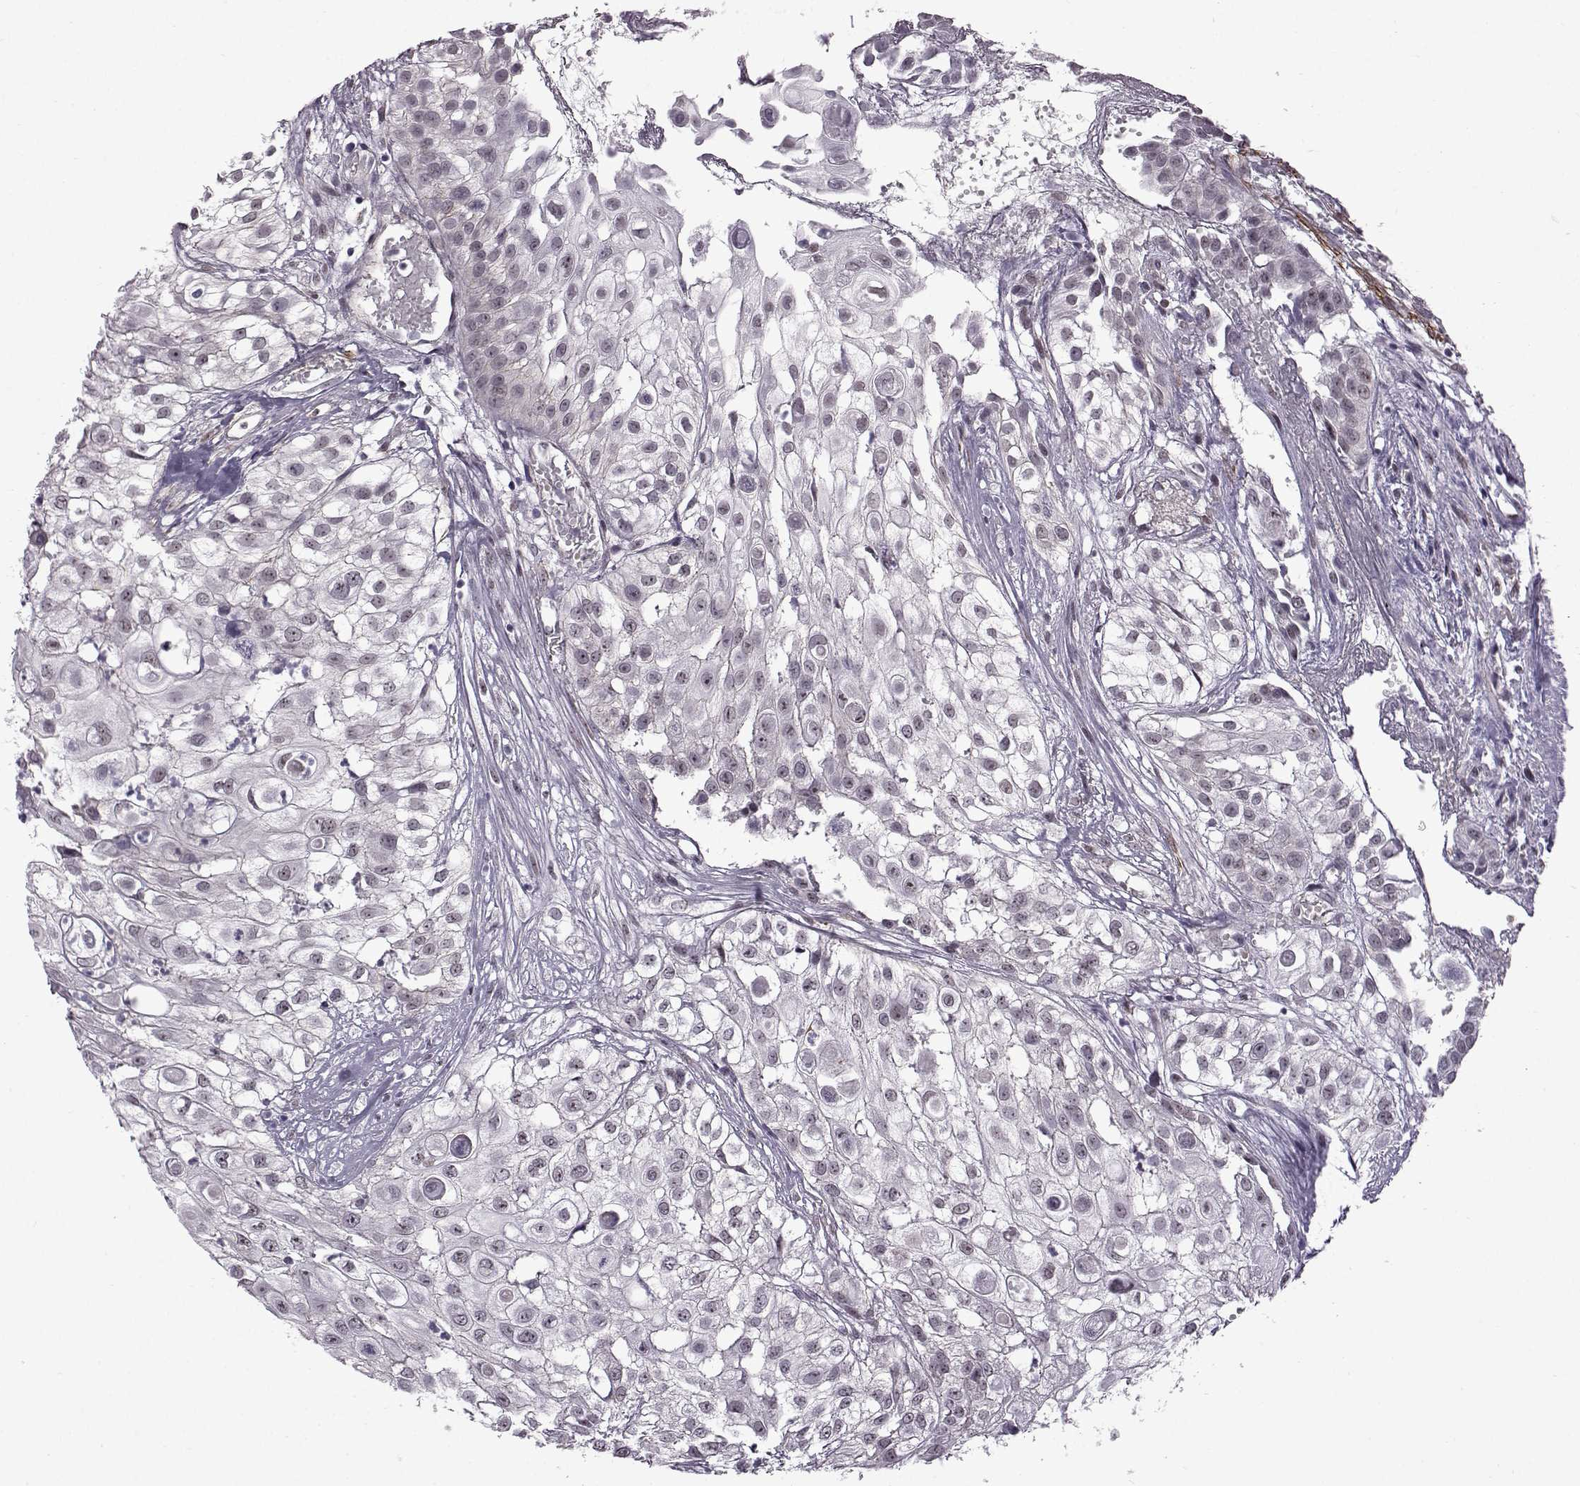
{"staining": {"intensity": "negative", "quantity": "none", "location": "none"}, "tissue": "urothelial cancer", "cell_type": "Tumor cells", "image_type": "cancer", "snomed": [{"axis": "morphology", "description": "Urothelial carcinoma, High grade"}, {"axis": "topography", "description": "Urinary bladder"}], "caption": "This image is of urothelial carcinoma (high-grade) stained with immunohistochemistry to label a protein in brown with the nuclei are counter-stained blue. There is no staining in tumor cells.", "gene": "SYNPO2", "patient": {"sex": "female", "age": 79}}